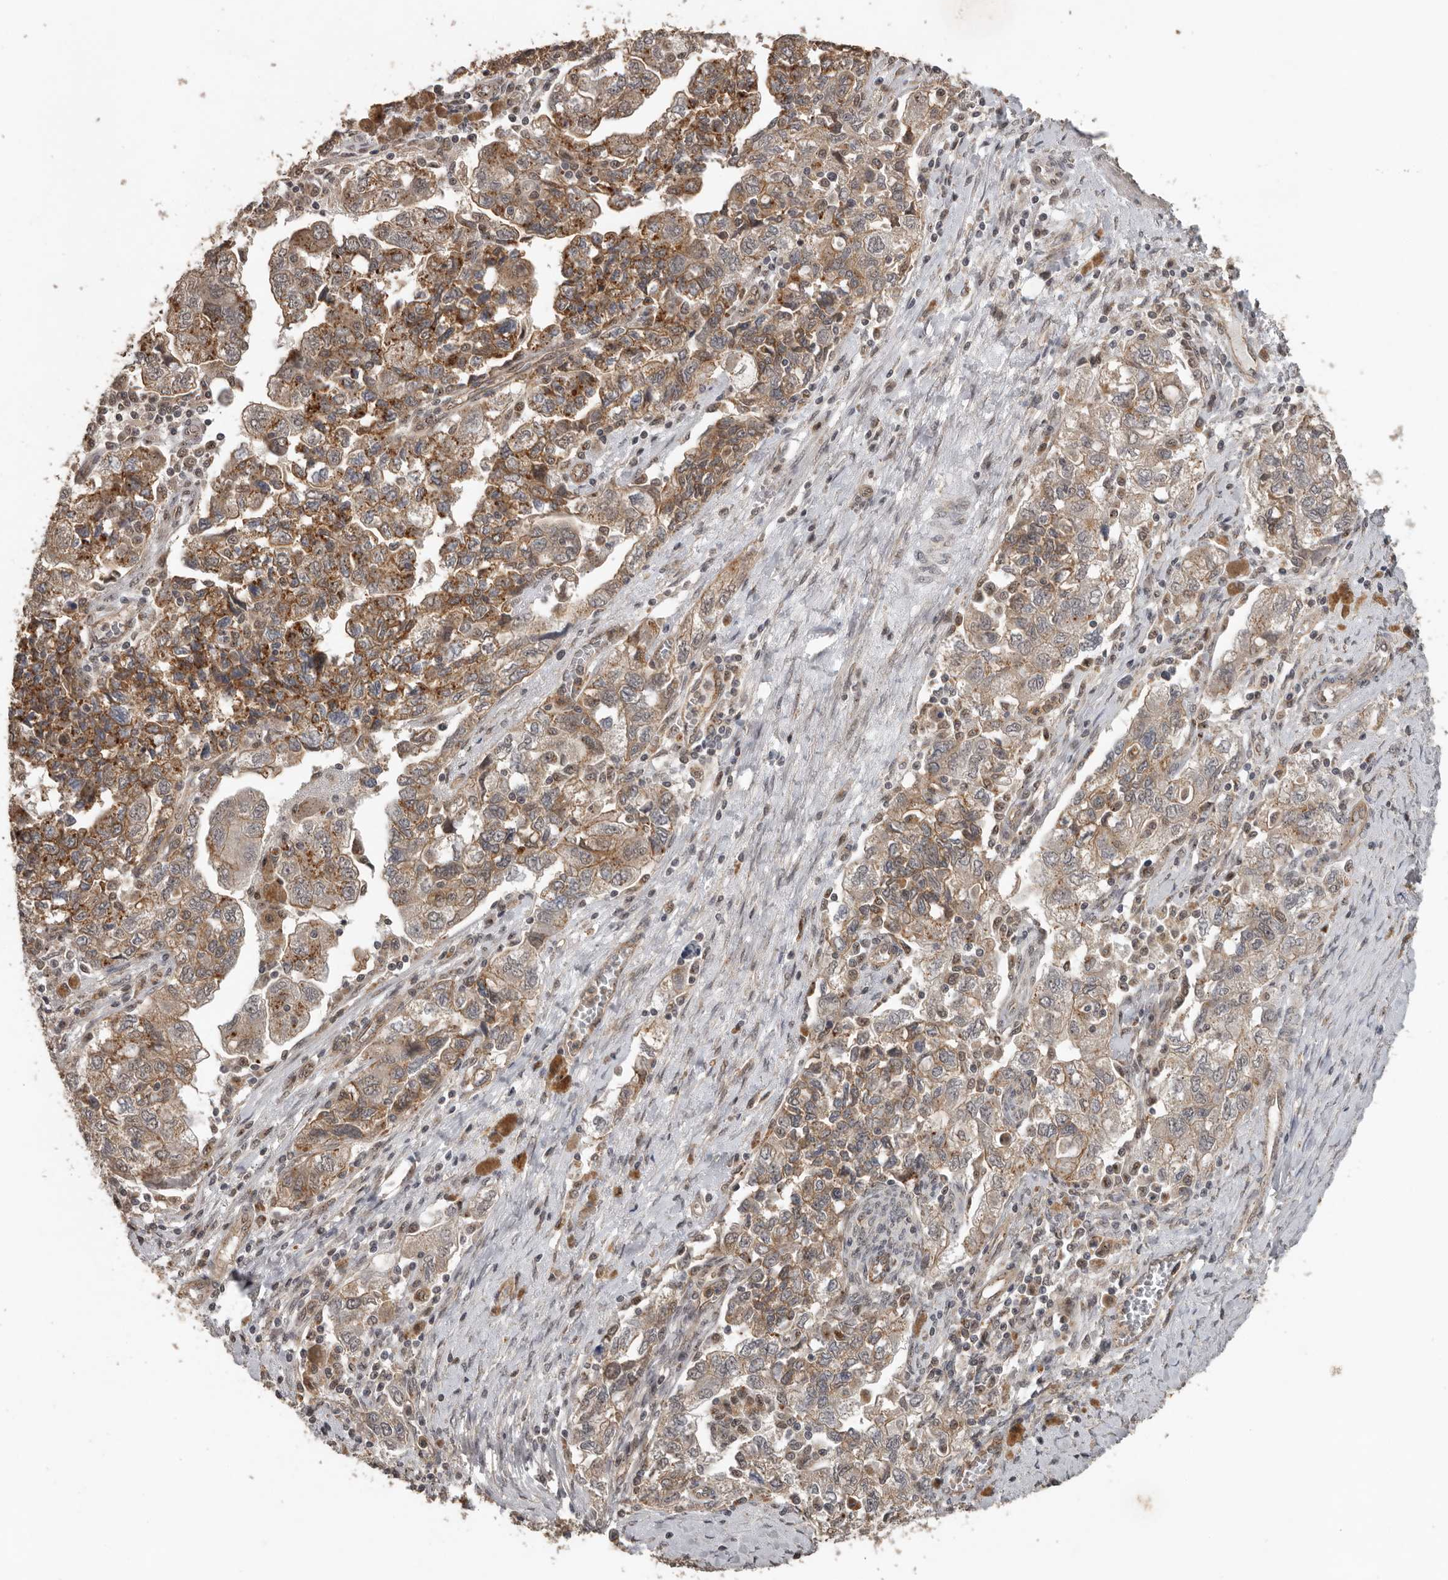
{"staining": {"intensity": "moderate", "quantity": ">75%", "location": "cytoplasmic/membranous"}, "tissue": "ovarian cancer", "cell_type": "Tumor cells", "image_type": "cancer", "snomed": [{"axis": "morphology", "description": "Carcinoma, NOS"}, {"axis": "morphology", "description": "Cystadenocarcinoma, serous, NOS"}, {"axis": "topography", "description": "Ovary"}], "caption": "Moderate cytoplasmic/membranous staining is present in approximately >75% of tumor cells in ovarian serous cystadenocarcinoma. (DAB (3,3'-diaminobenzidine) IHC with brightfield microscopy, high magnification).", "gene": "CEP350", "patient": {"sex": "female", "age": 69}}